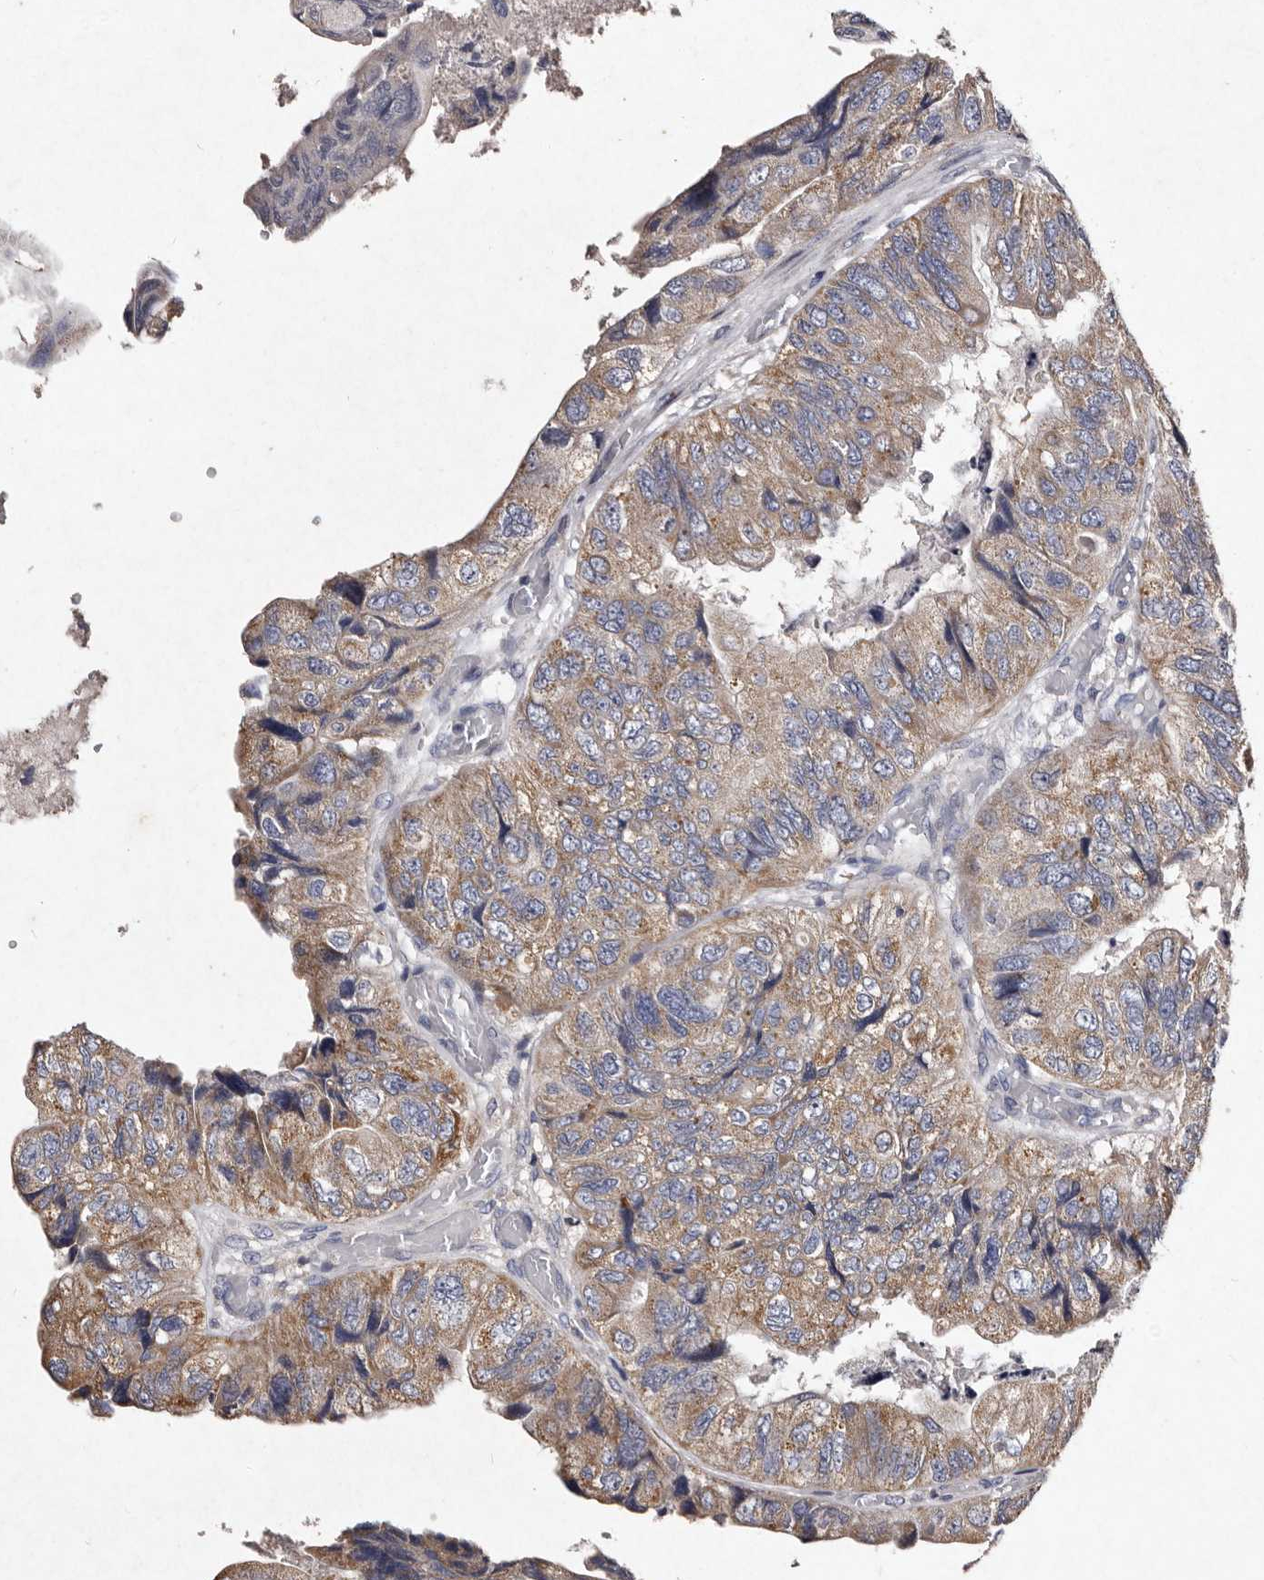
{"staining": {"intensity": "moderate", "quantity": "25%-75%", "location": "cytoplasmic/membranous"}, "tissue": "colorectal cancer", "cell_type": "Tumor cells", "image_type": "cancer", "snomed": [{"axis": "morphology", "description": "Adenocarcinoma, NOS"}, {"axis": "topography", "description": "Rectum"}], "caption": "A brown stain highlights moderate cytoplasmic/membranous expression of a protein in human colorectal cancer (adenocarcinoma) tumor cells.", "gene": "TFB1M", "patient": {"sex": "male", "age": 63}}